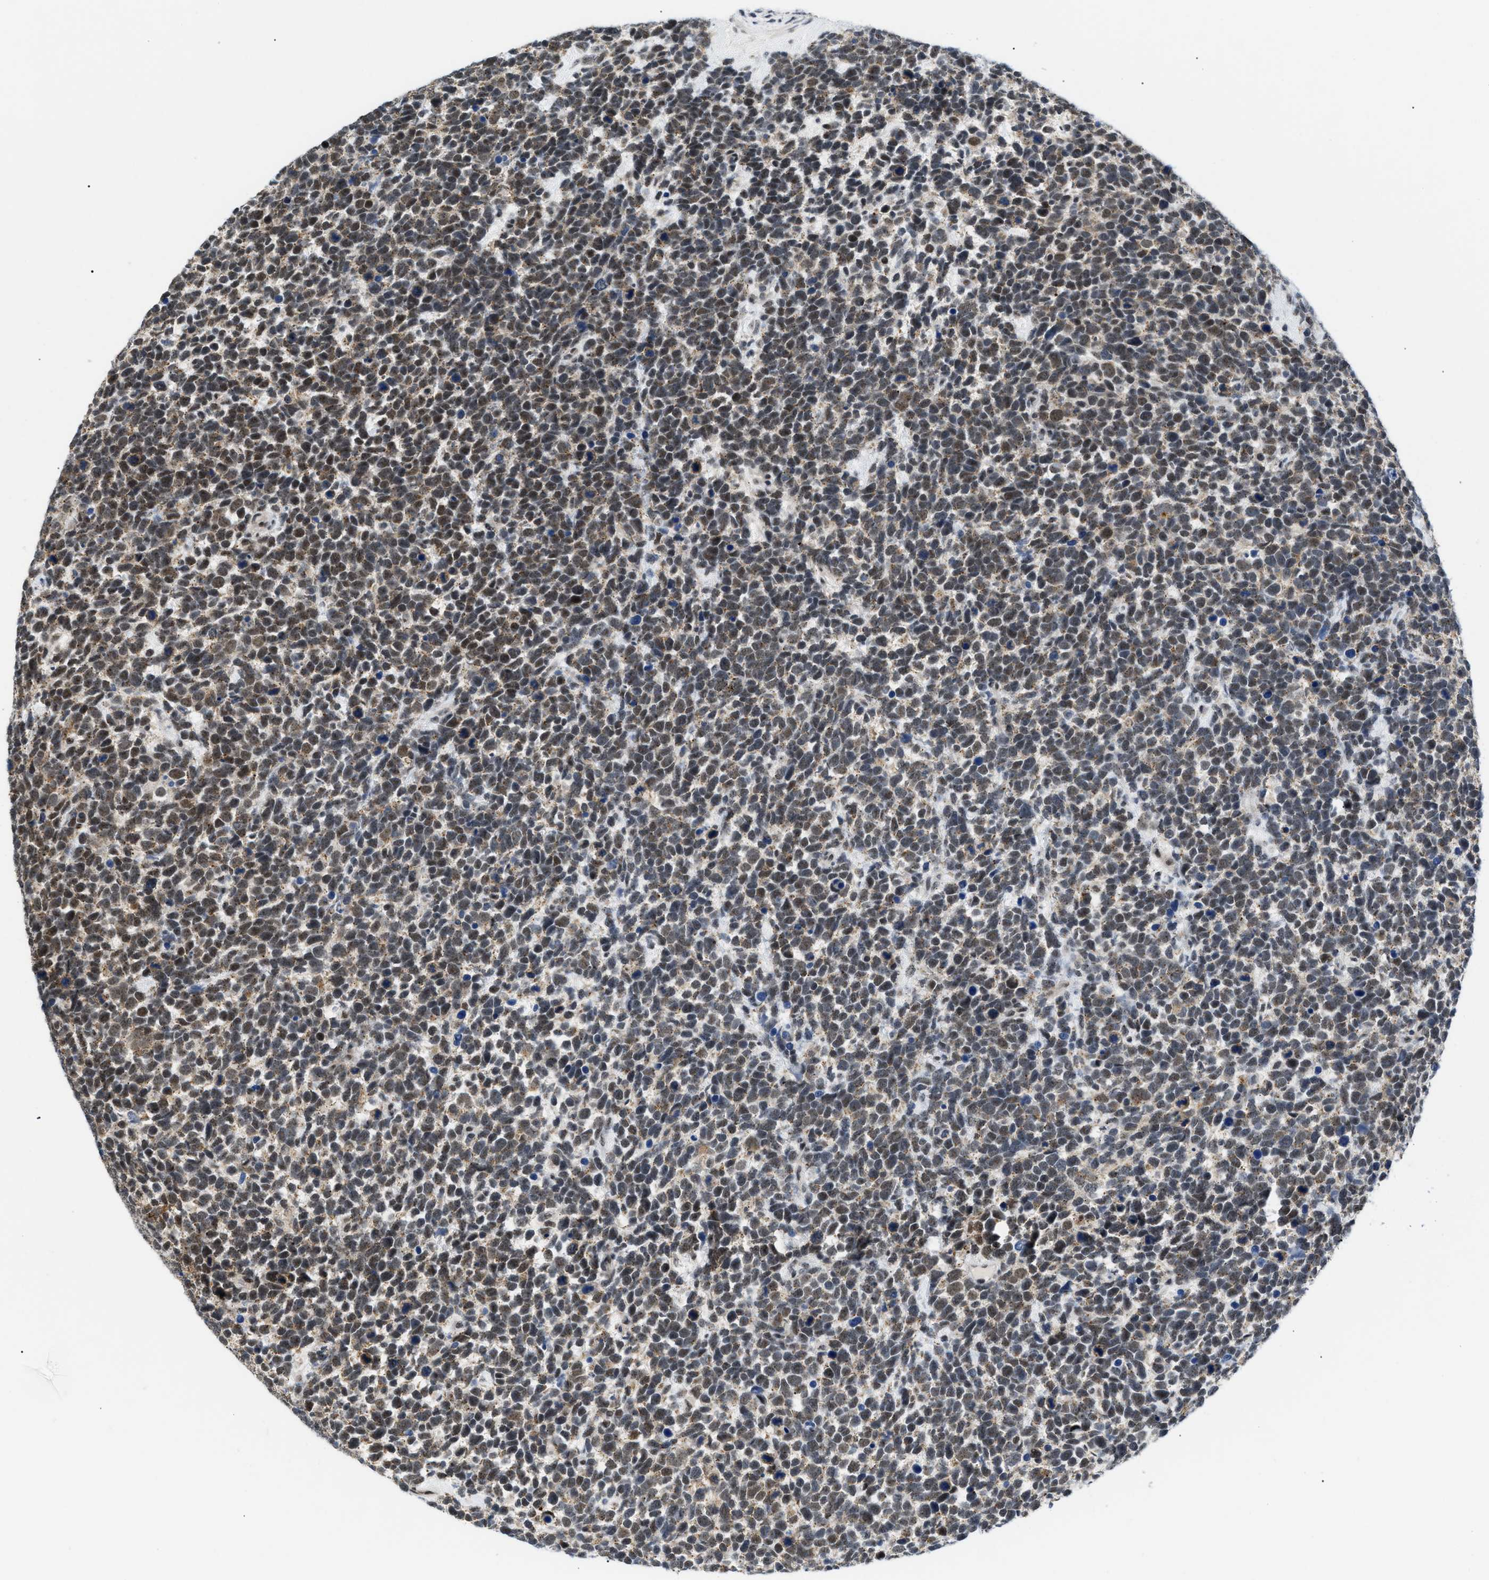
{"staining": {"intensity": "weak", "quantity": "25%-75%", "location": "cytoplasmic/membranous,nuclear"}, "tissue": "urothelial cancer", "cell_type": "Tumor cells", "image_type": "cancer", "snomed": [{"axis": "morphology", "description": "Urothelial carcinoma, High grade"}, {"axis": "topography", "description": "Urinary bladder"}], "caption": "High-grade urothelial carcinoma stained with DAB (3,3'-diaminobenzidine) immunohistochemistry (IHC) exhibits low levels of weak cytoplasmic/membranous and nuclear staining in about 25%-75% of tumor cells. The protein is stained brown, and the nuclei are stained in blue (DAB IHC with brightfield microscopy, high magnification).", "gene": "ZBTB11", "patient": {"sex": "female", "age": 82}}